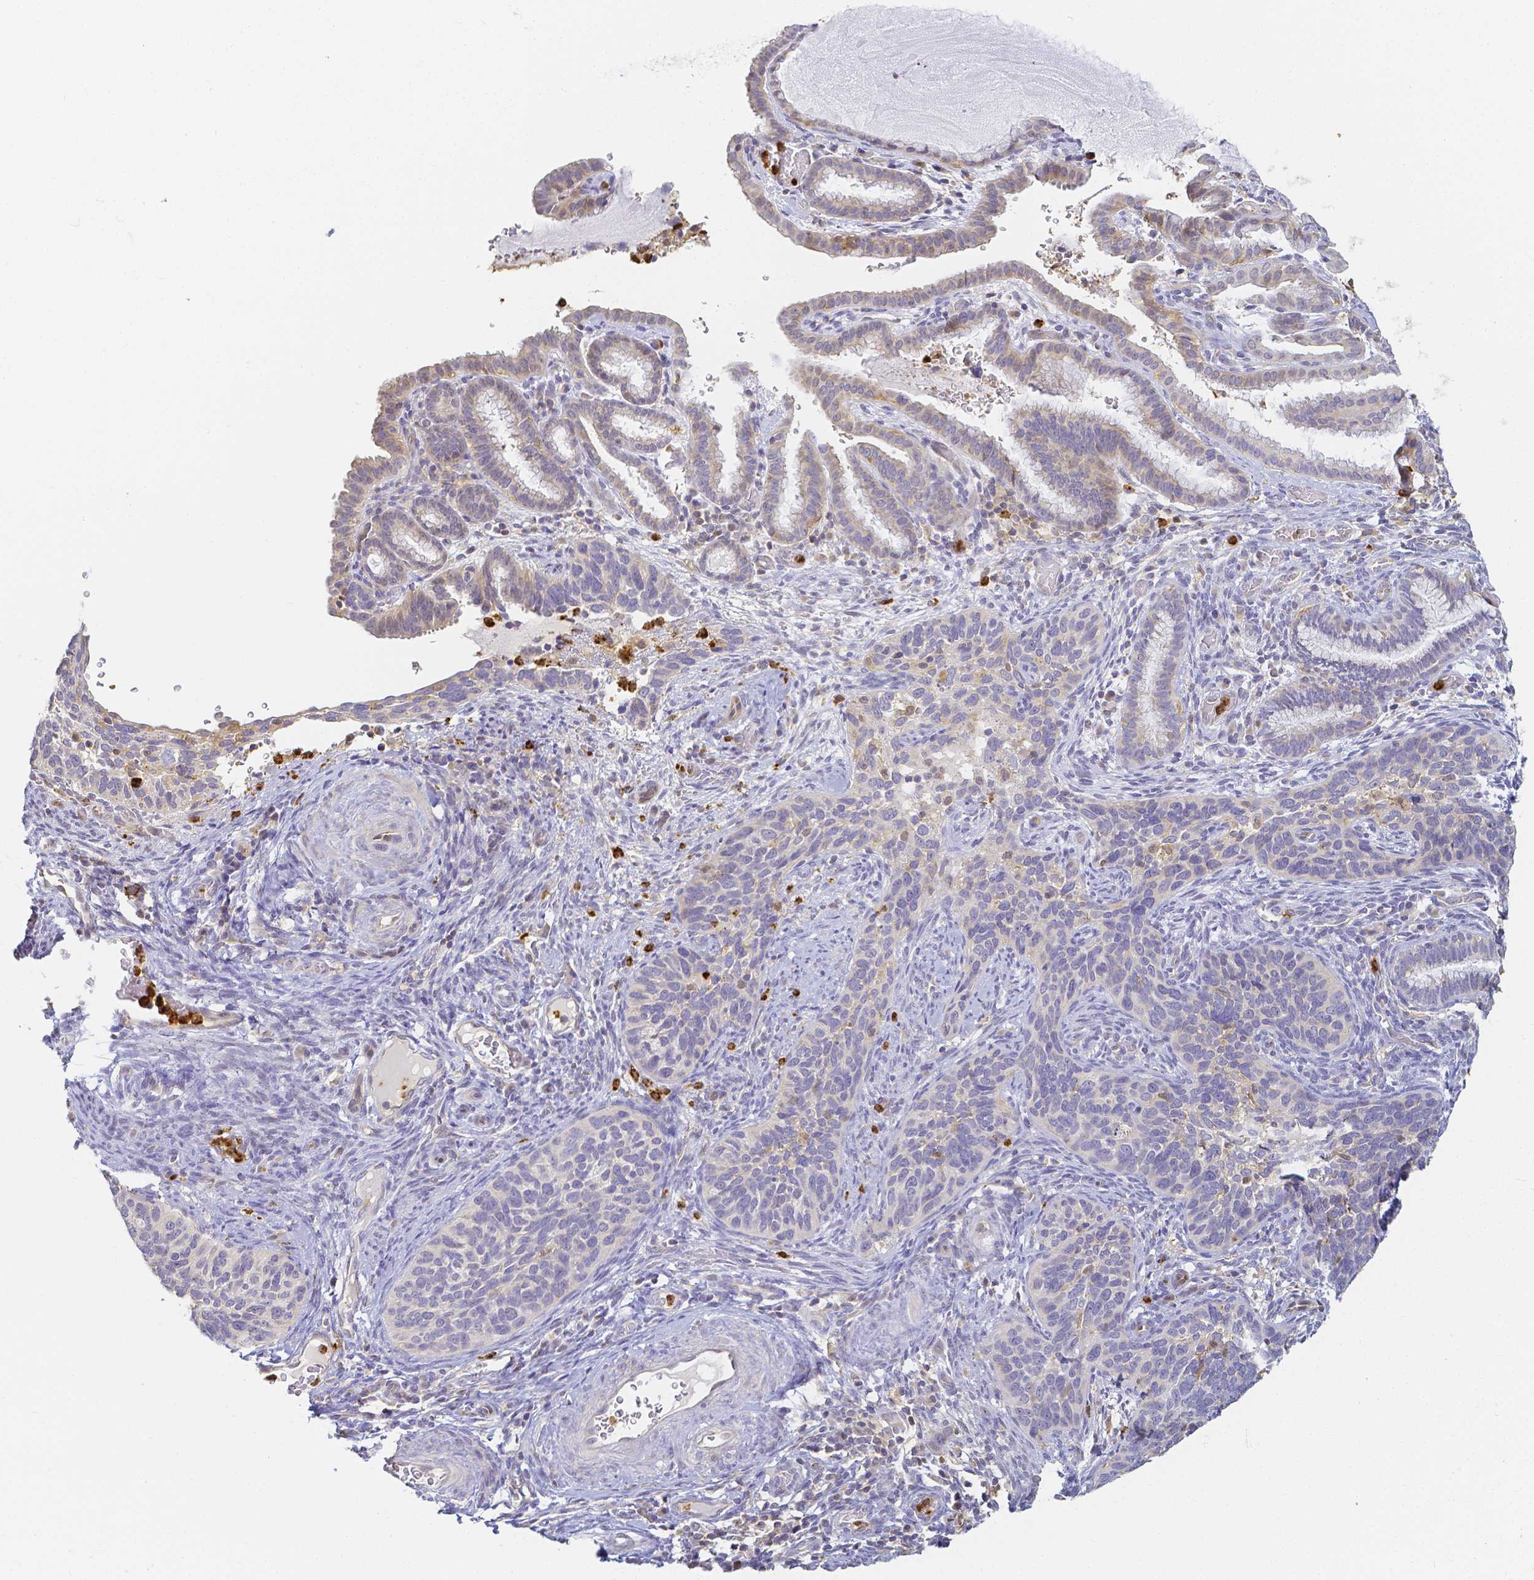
{"staining": {"intensity": "negative", "quantity": "none", "location": "none"}, "tissue": "cervical cancer", "cell_type": "Tumor cells", "image_type": "cancer", "snomed": [{"axis": "morphology", "description": "Squamous cell carcinoma, NOS"}, {"axis": "topography", "description": "Cervix"}], "caption": "Squamous cell carcinoma (cervical) stained for a protein using immunohistochemistry demonstrates no positivity tumor cells.", "gene": "KCNH1", "patient": {"sex": "female", "age": 51}}